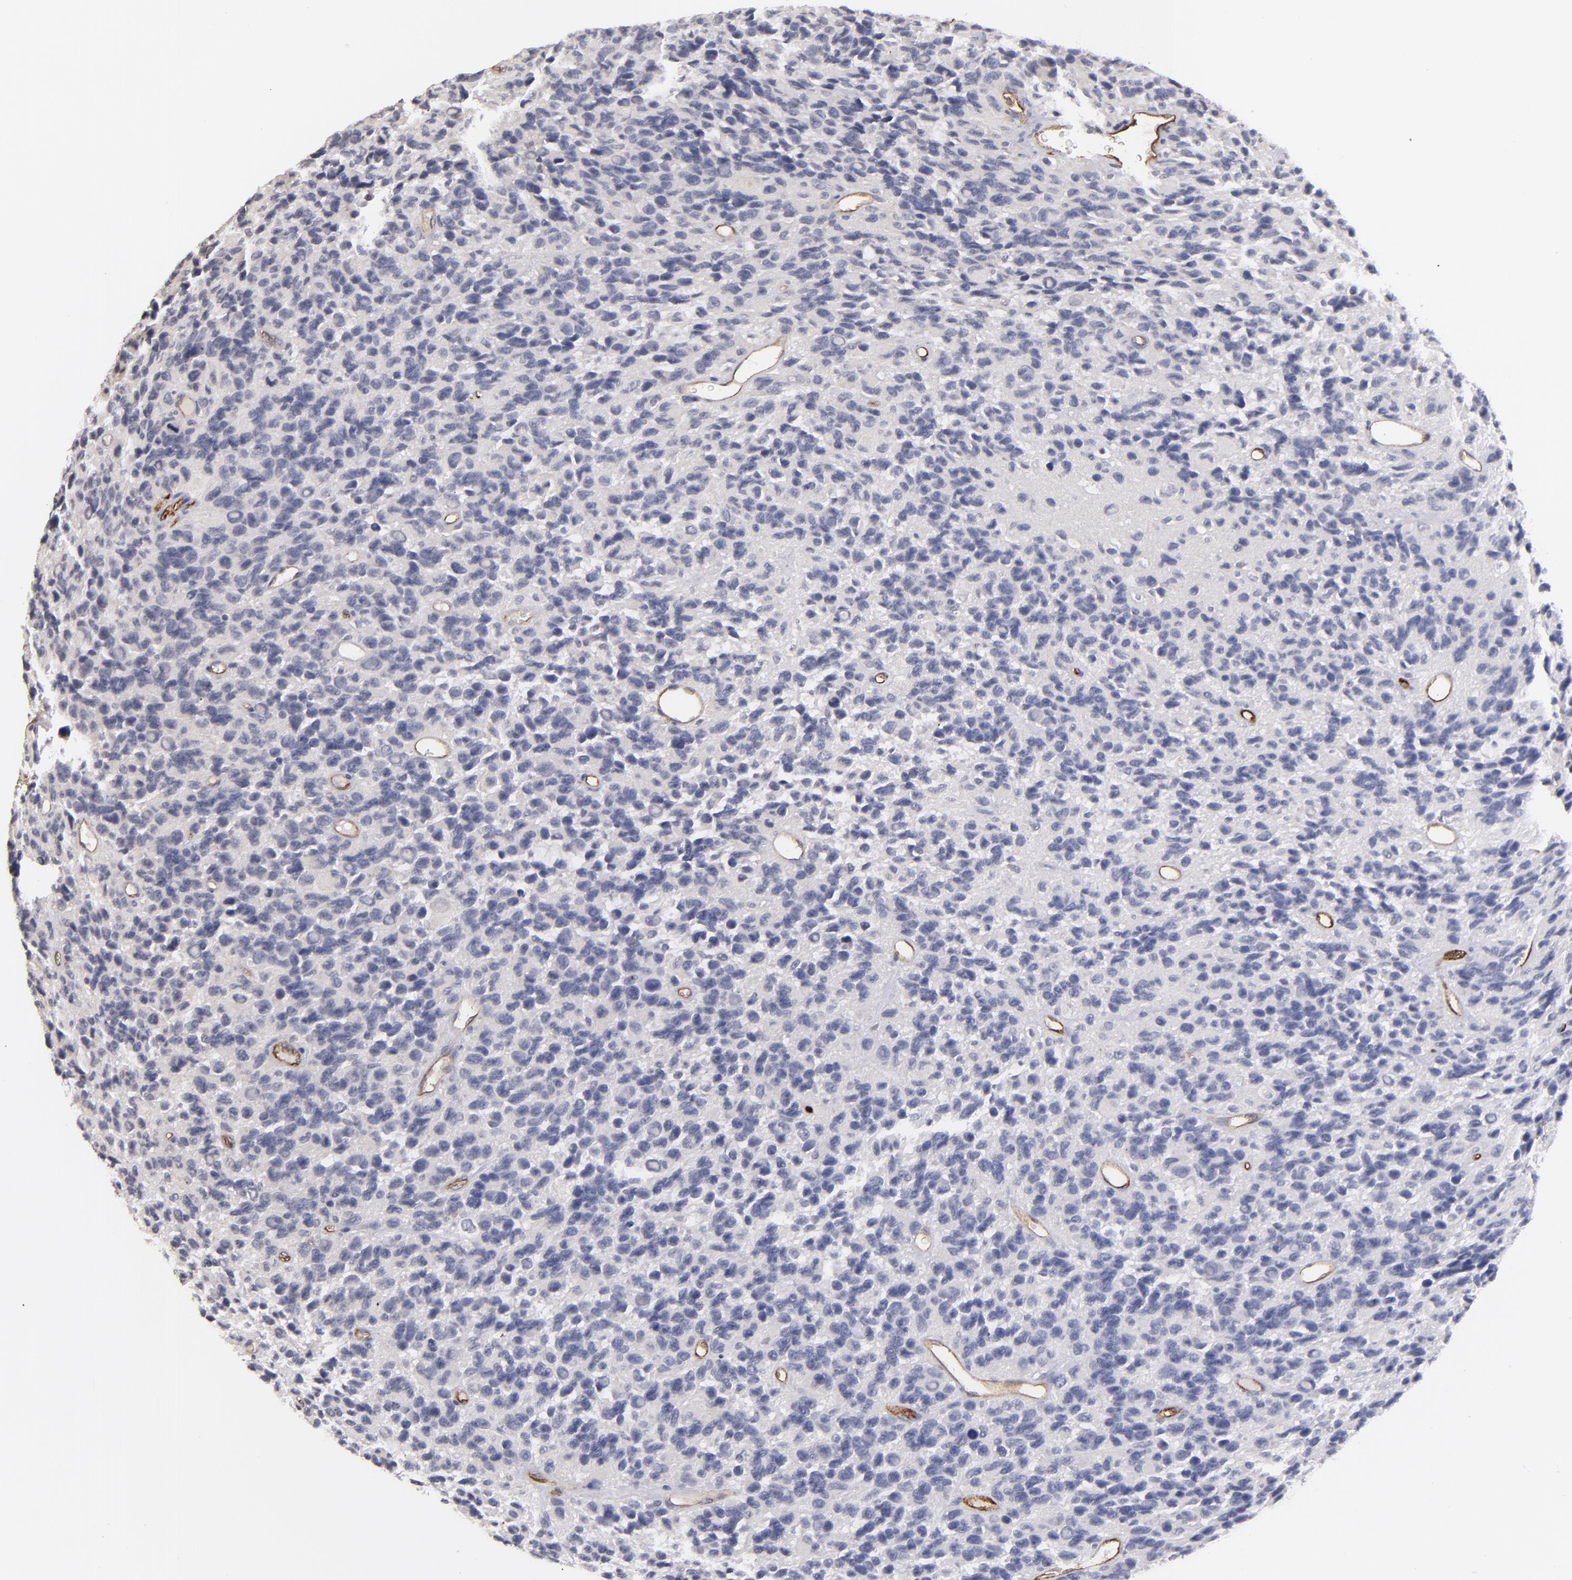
{"staining": {"intensity": "negative", "quantity": "none", "location": "none"}, "tissue": "glioma", "cell_type": "Tumor cells", "image_type": "cancer", "snomed": [{"axis": "morphology", "description": "Glioma, malignant, High grade"}, {"axis": "topography", "description": "Brain"}], "caption": "IHC histopathology image of human malignant glioma (high-grade) stained for a protein (brown), which exhibits no positivity in tumor cells.", "gene": "DYSF", "patient": {"sex": "male", "age": 77}}